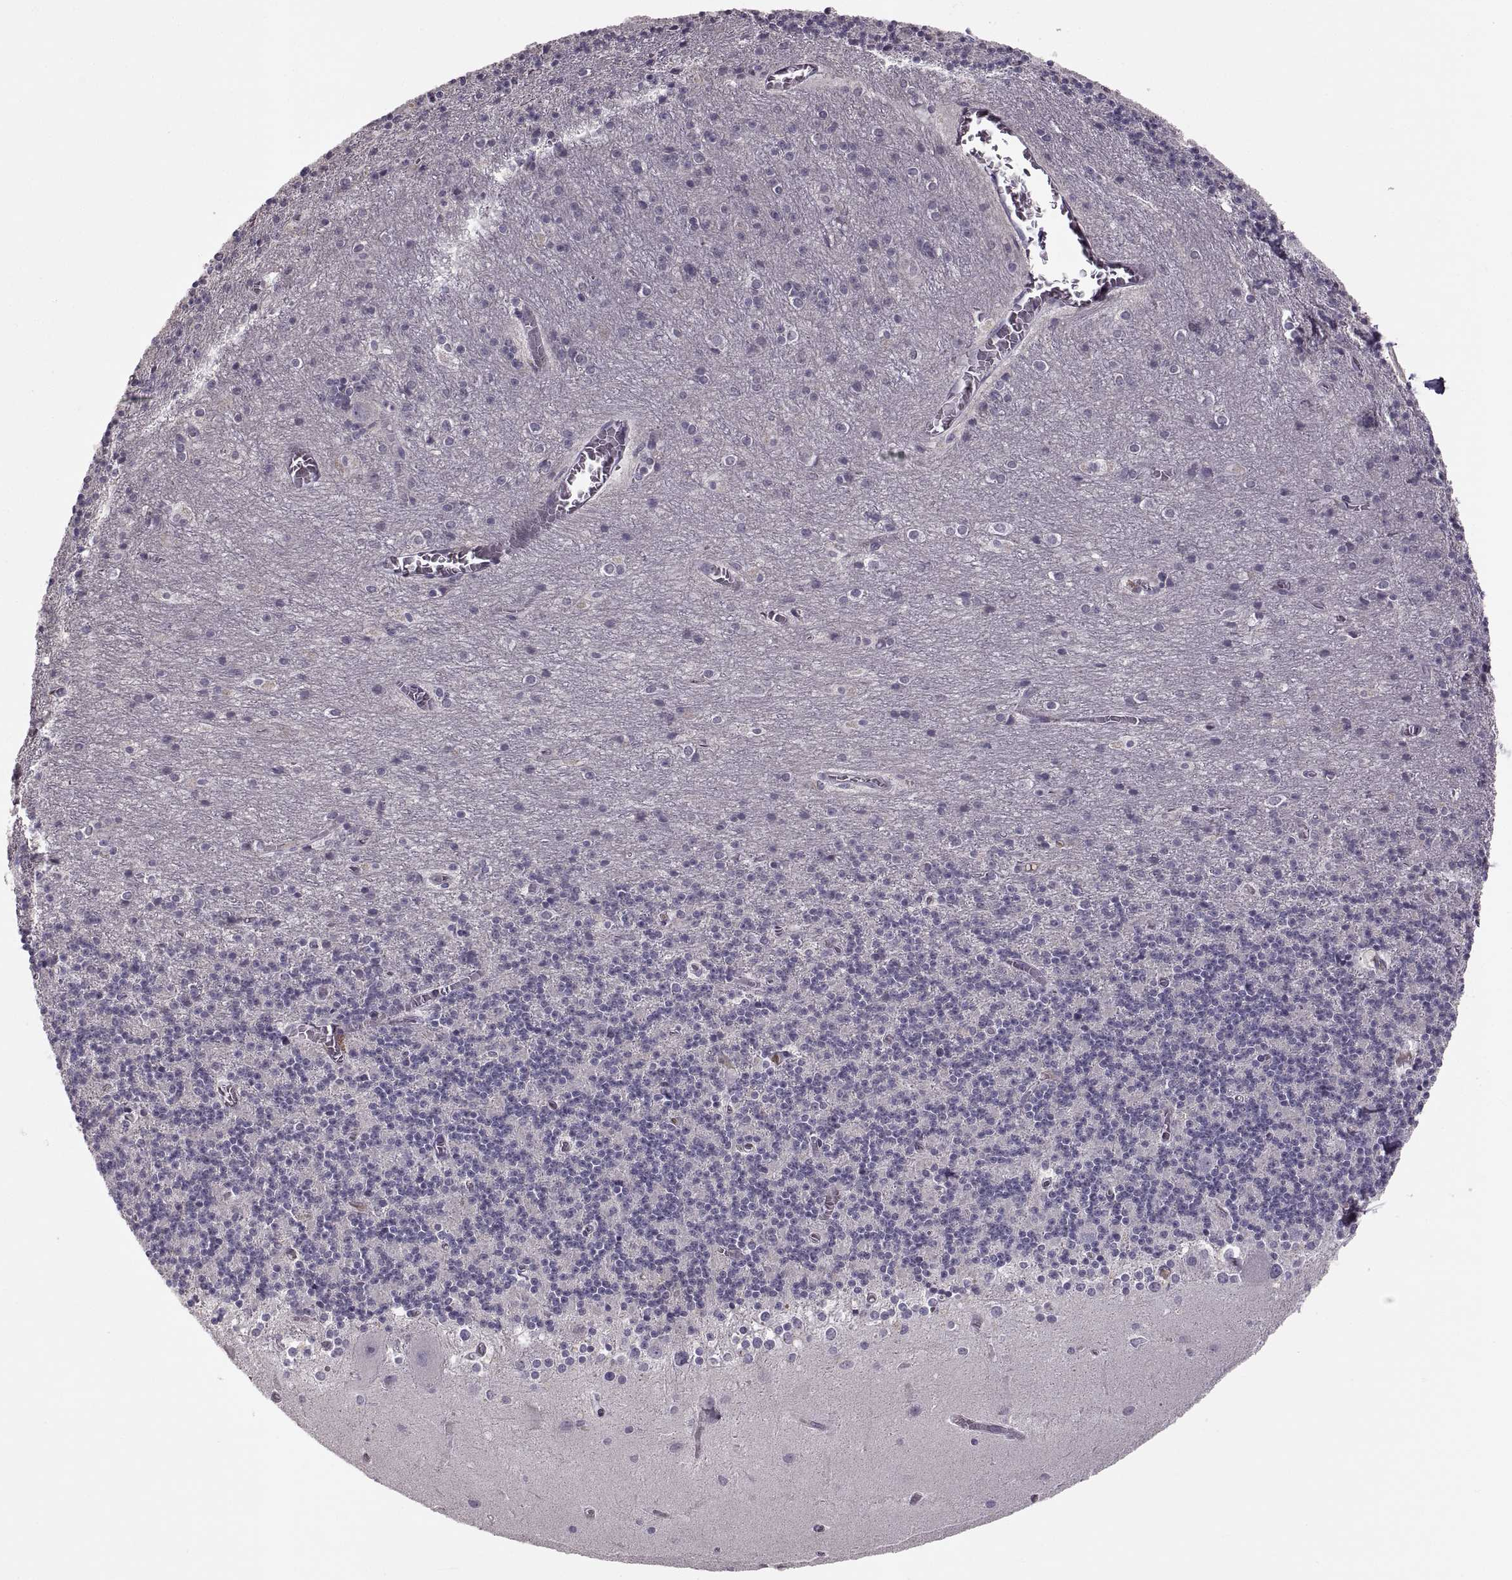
{"staining": {"intensity": "negative", "quantity": "none", "location": "none"}, "tissue": "cerebellum", "cell_type": "Cells in granular layer", "image_type": "normal", "snomed": [{"axis": "morphology", "description": "Normal tissue, NOS"}, {"axis": "topography", "description": "Cerebellum"}], "caption": "Protein analysis of normal cerebellum demonstrates no significant staining in cells in granular layer.", "gene": "CACNA1F", "patient": {"sex": "male", "age": 70}}